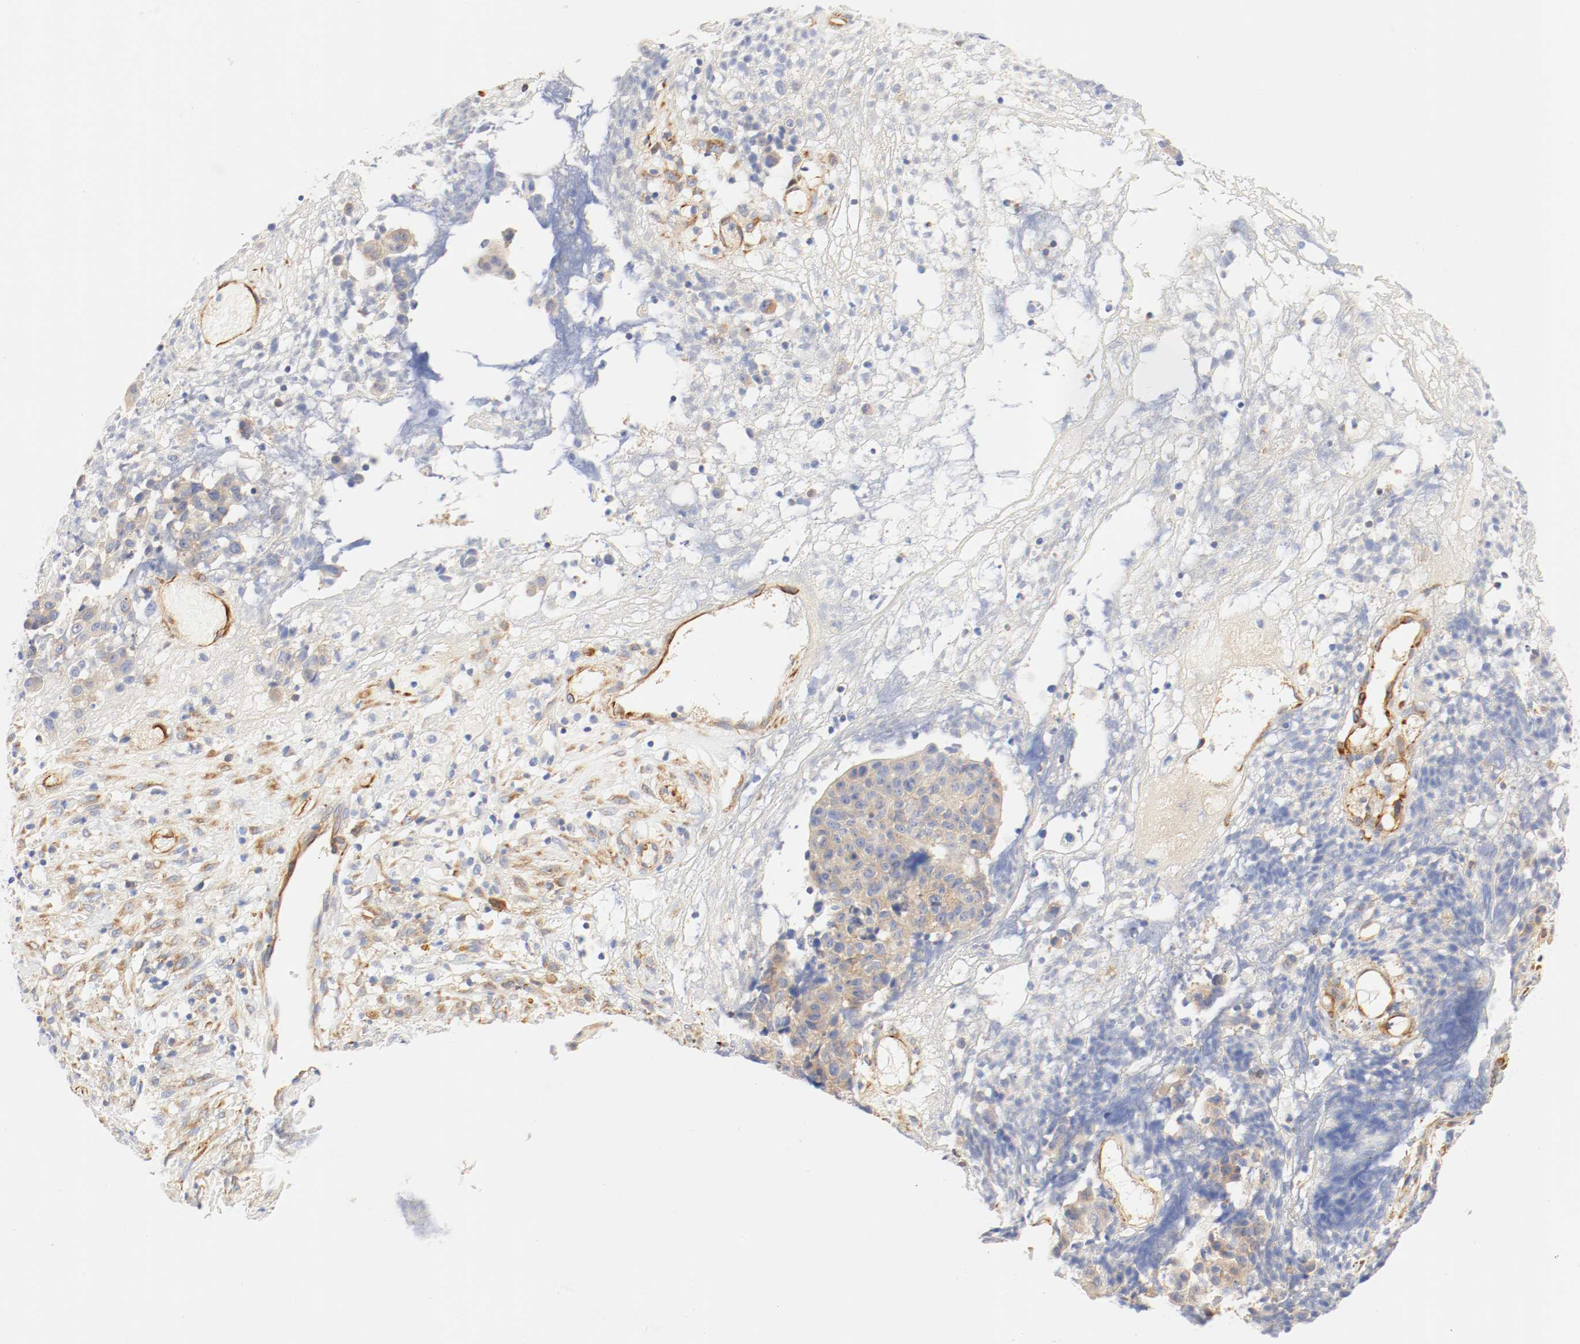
{"staining": {"intensity": "moderate", "quantity": ">75%", "location": "cytoplasmic/membranous"}, "tissue": "ovarian cancer", "cell_type": "Tumor cells", "image_type": "cancer", "snomed": [{"axis": "morphology", "description": "Carcinoma, endometroid"}, {"axis": "topography", "description": "Ovary"}], "caption": "About >75% of tumor cells in human endometroid carcinoma (ovarian) display moderate cytoplasmic/membranous protein staining as visualized by brown immunohistochemical staining.", "gene": "GIT1", "patient": {"sex": "female", "age": 42}}